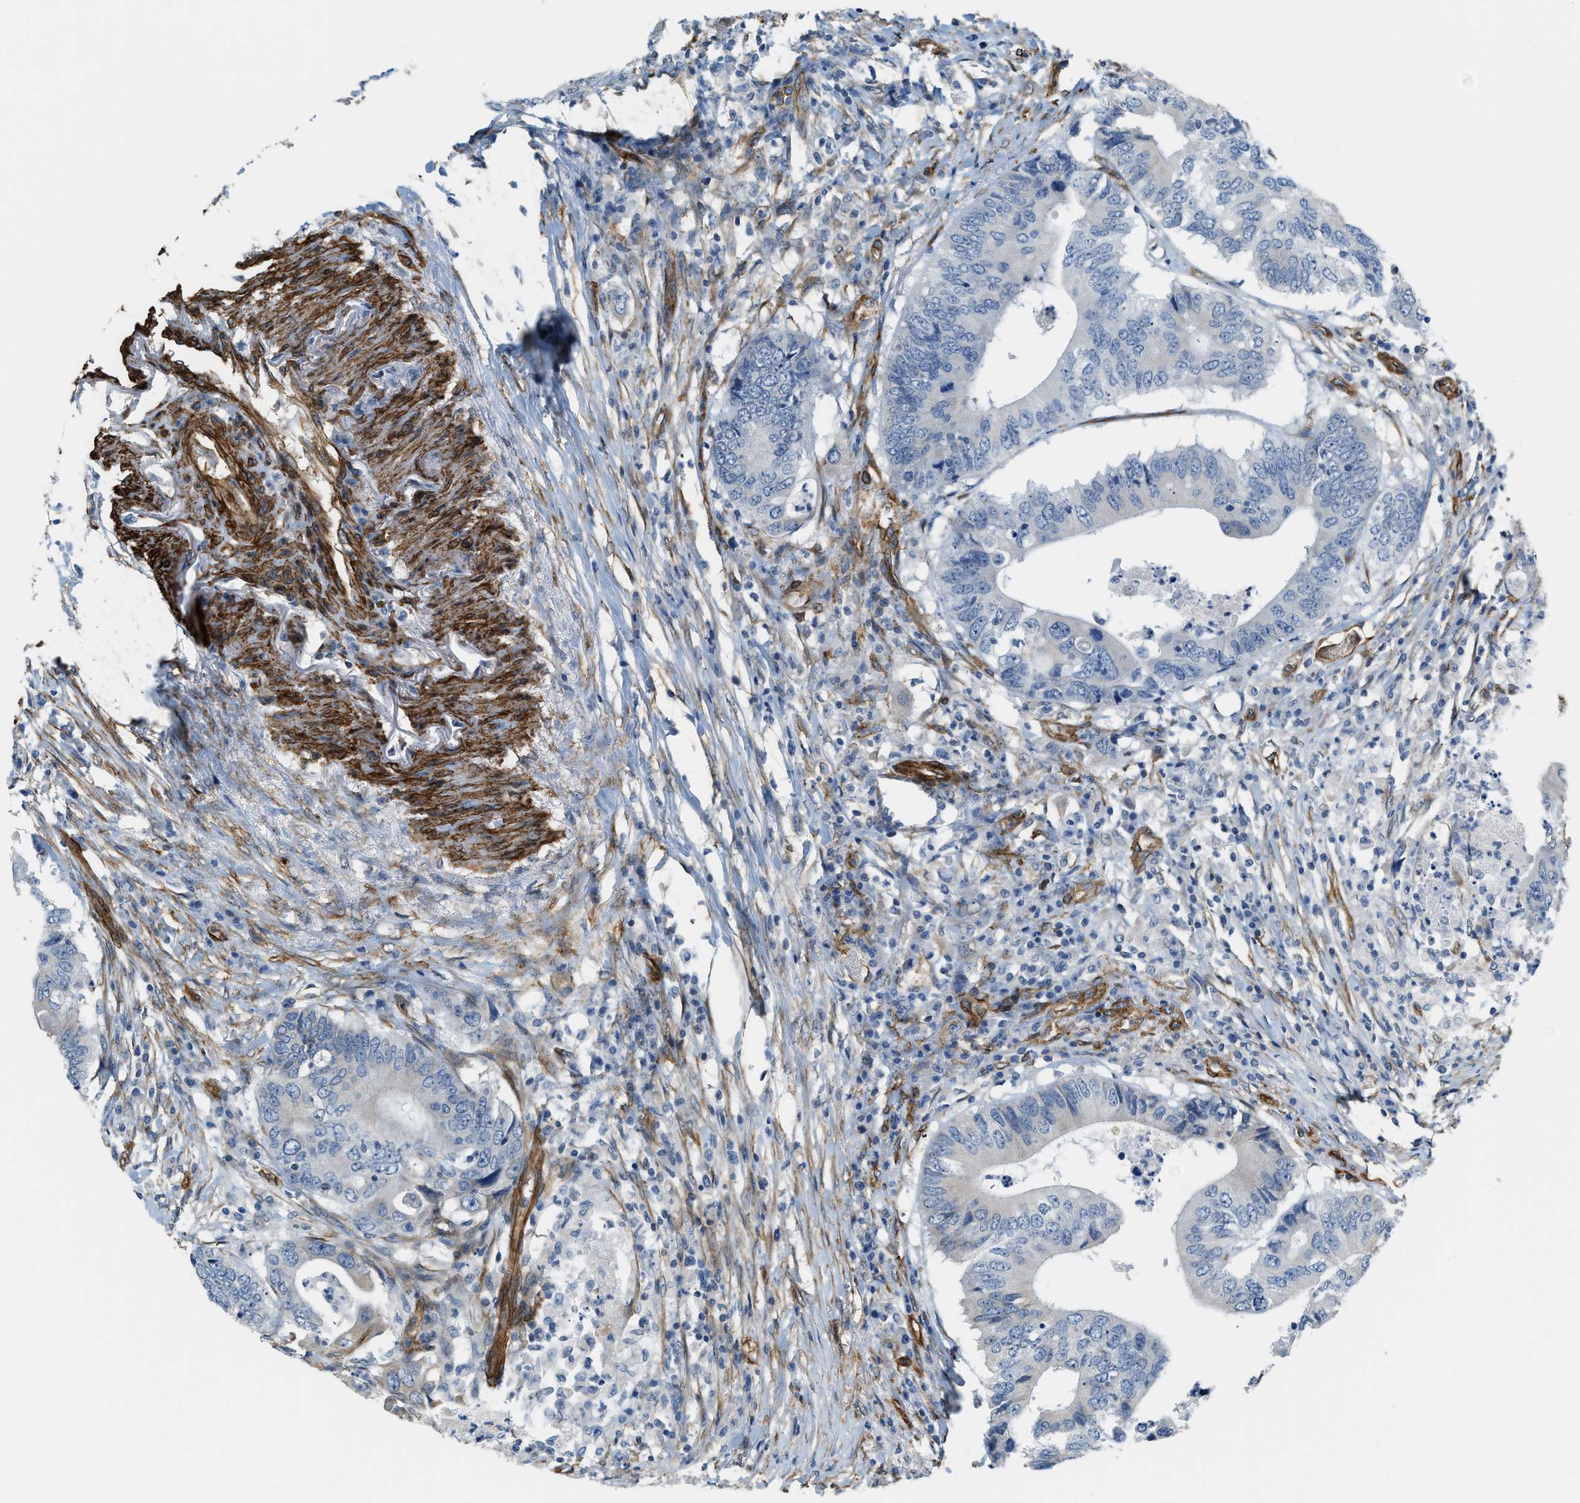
{"staining": {"intensity": "negative", "quantity": "none", "location": "none"}, "tissue": "colorectal cancer", "cell_type": "Tumor cells", "image_type": "cancer", "snomed": [{"axis": "morphology", "description": "Adenocarcinoma, NOS"}, {"axis": "topography", "description": "Colon"}], "caption": "This image is of colorectal cancer stained with immunohistochemistry to label a protein in brown with the nuclei are counter-stained blue. There is no expression in tumor cells.", "gene": "TMEM43", "patient": {"sex": "male", "age": 71}}